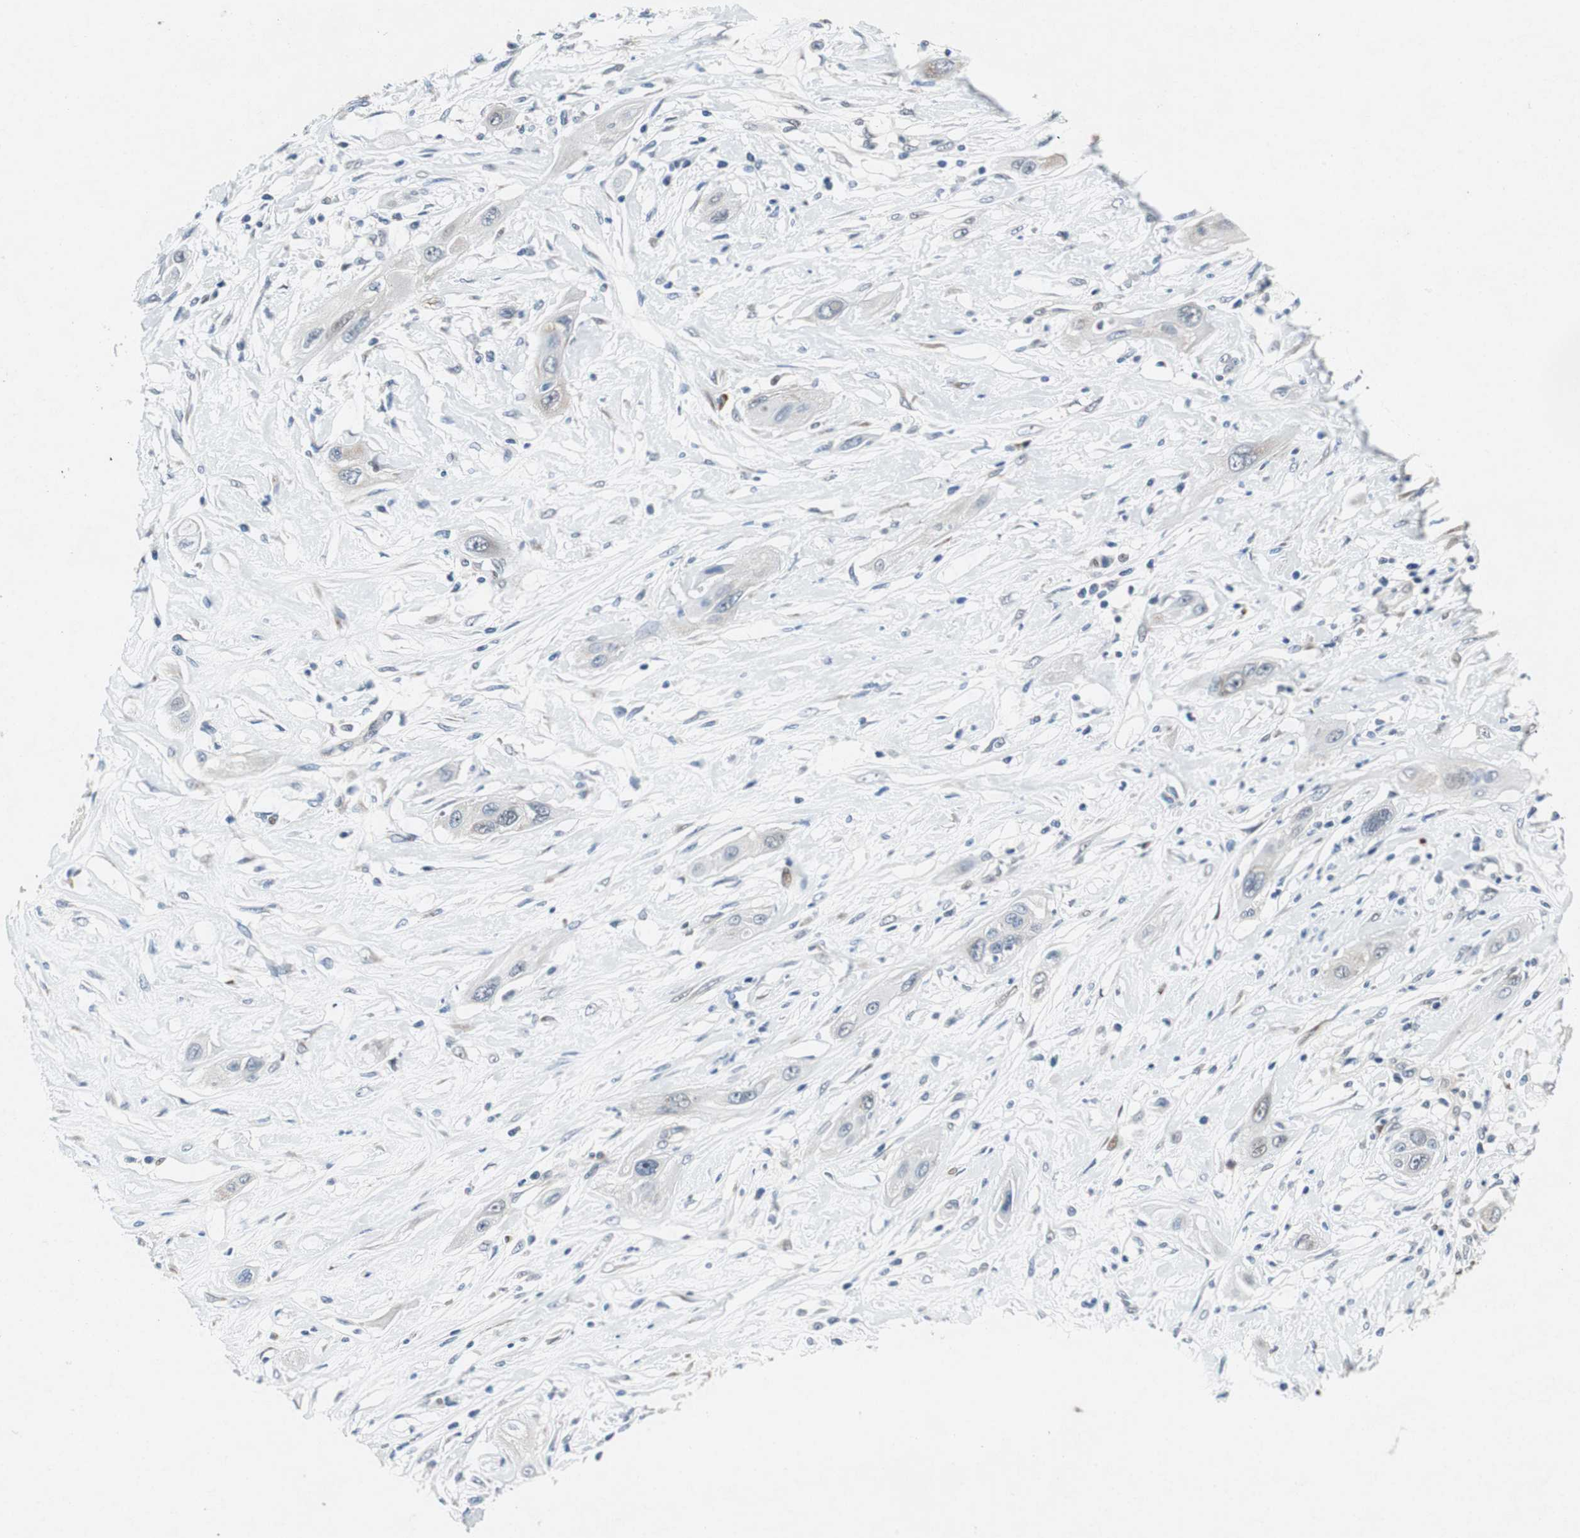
{"staining": {"intensity": "negative", "quantity": "none", "location": "none"}, "tissue": "lung cancer", "cell_type": "Tumor cells", "image_type": "cancer", "snomed": [{"axis": "morphology", "description": "Squamous cell carcinoma, NOS"}, {"axis": "topography", "description": "Lung"}], "caption": "Photomicrograph shows no protein staining in tumor cells of squamous cell carcinoma (lung) tissue.", "gene": "RPL35", "patient": {"sex": "female", "age": 47}}